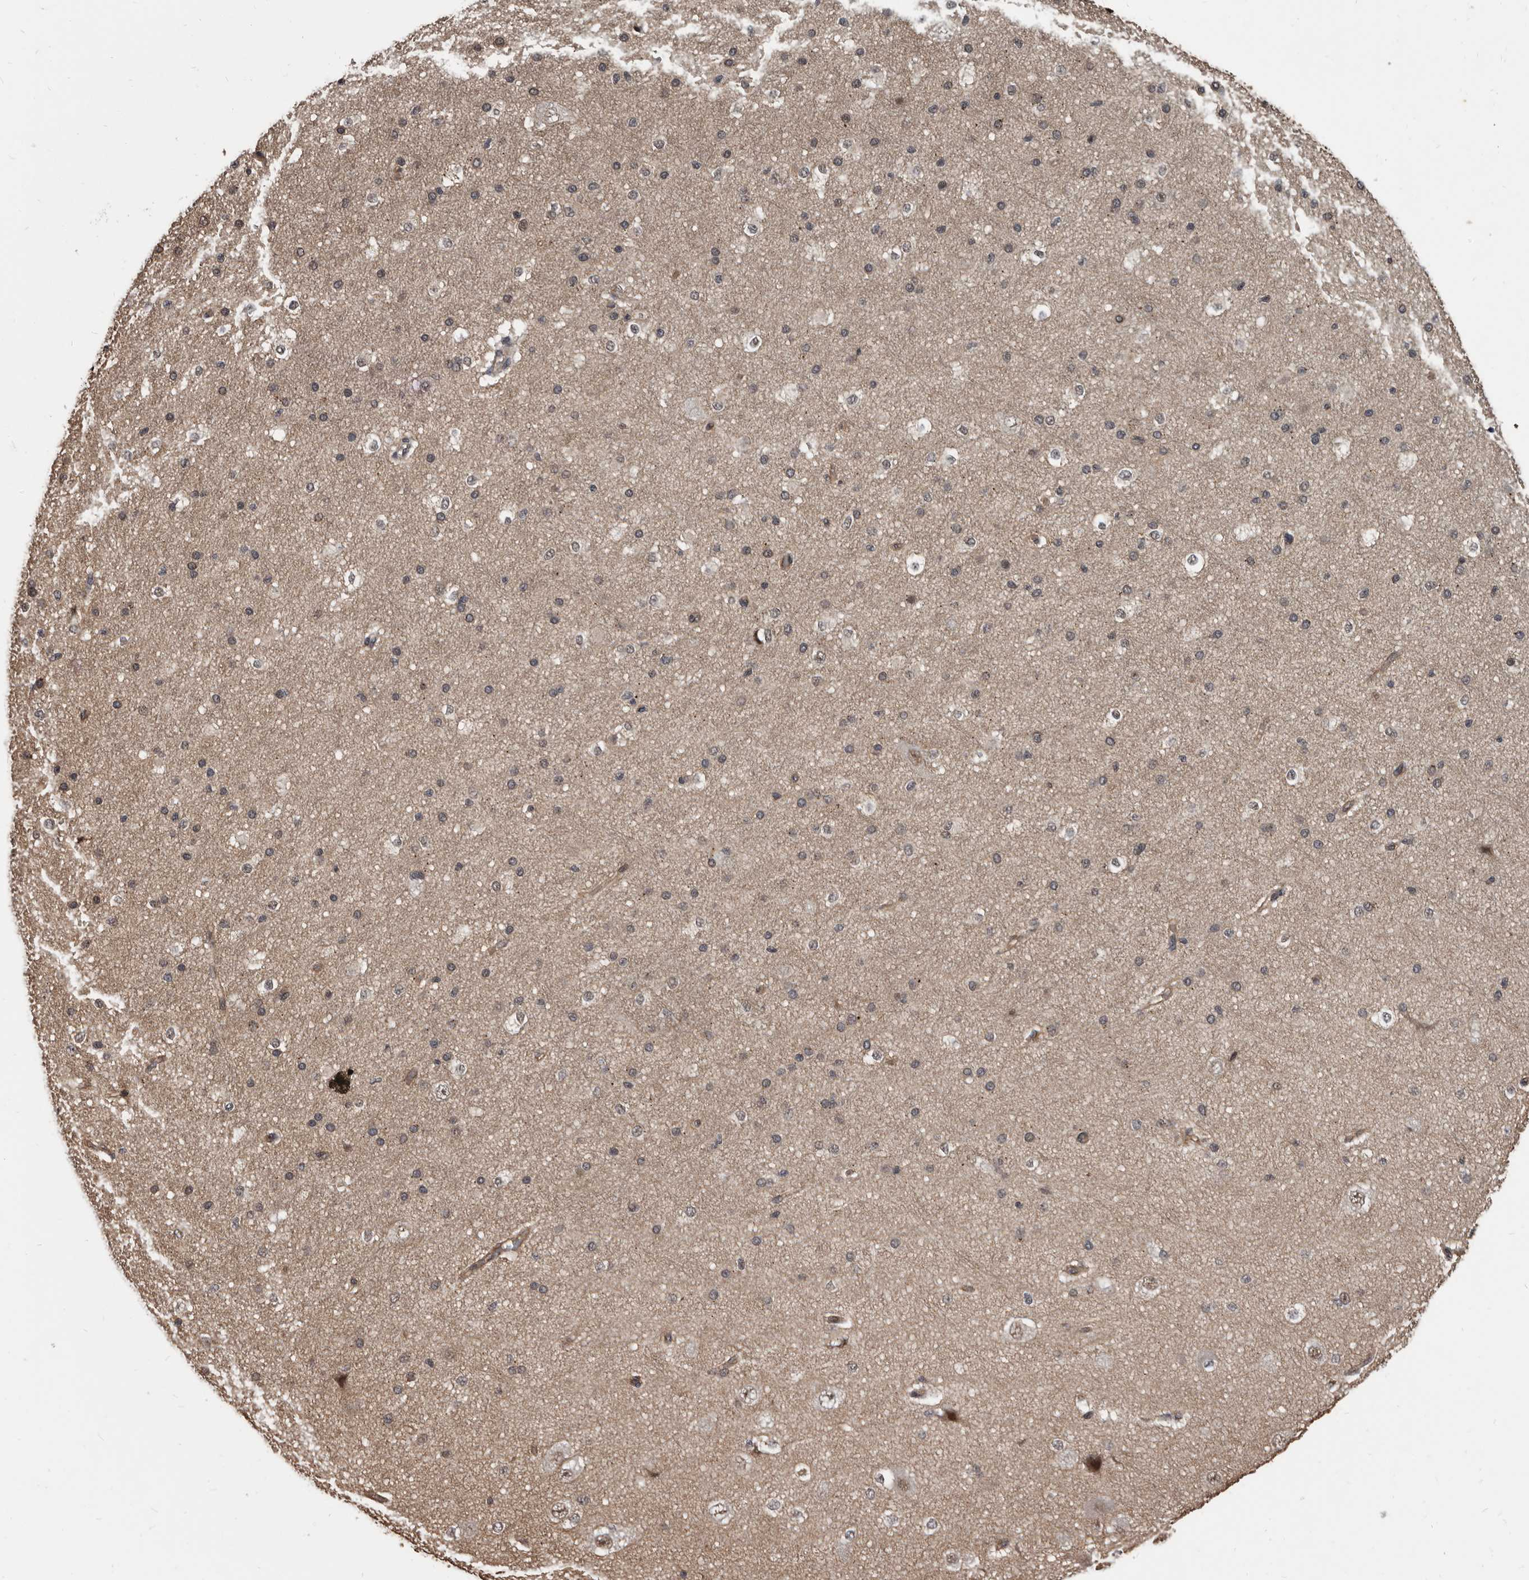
{"staining": {"intensity": "weak", "quantity": "25%-75%", "location": "cytoplasmic/membranous"}, "tissue": "cerebral cortex", "cell_type": "Endothelial cells", "image_type": "normal", "snomed": [{"axis": "morphology", "description": "Normal tissue, NOS"}, {"axis": "morphology", "description": "Developmental malformation"}, {"axis": "topography", "description": "Cerebral cortex"}], "caption": "DAB (3,3'-diaminobenzidine) immunohistochemical staining of unremarkable human cerebral cortex demonstrates weak cytoplasmic/membranous protein positivity in approximately 25%-75% of endothelial cells.", "gene": "AHR", "patient": {"sex": "female", "age": 30}}